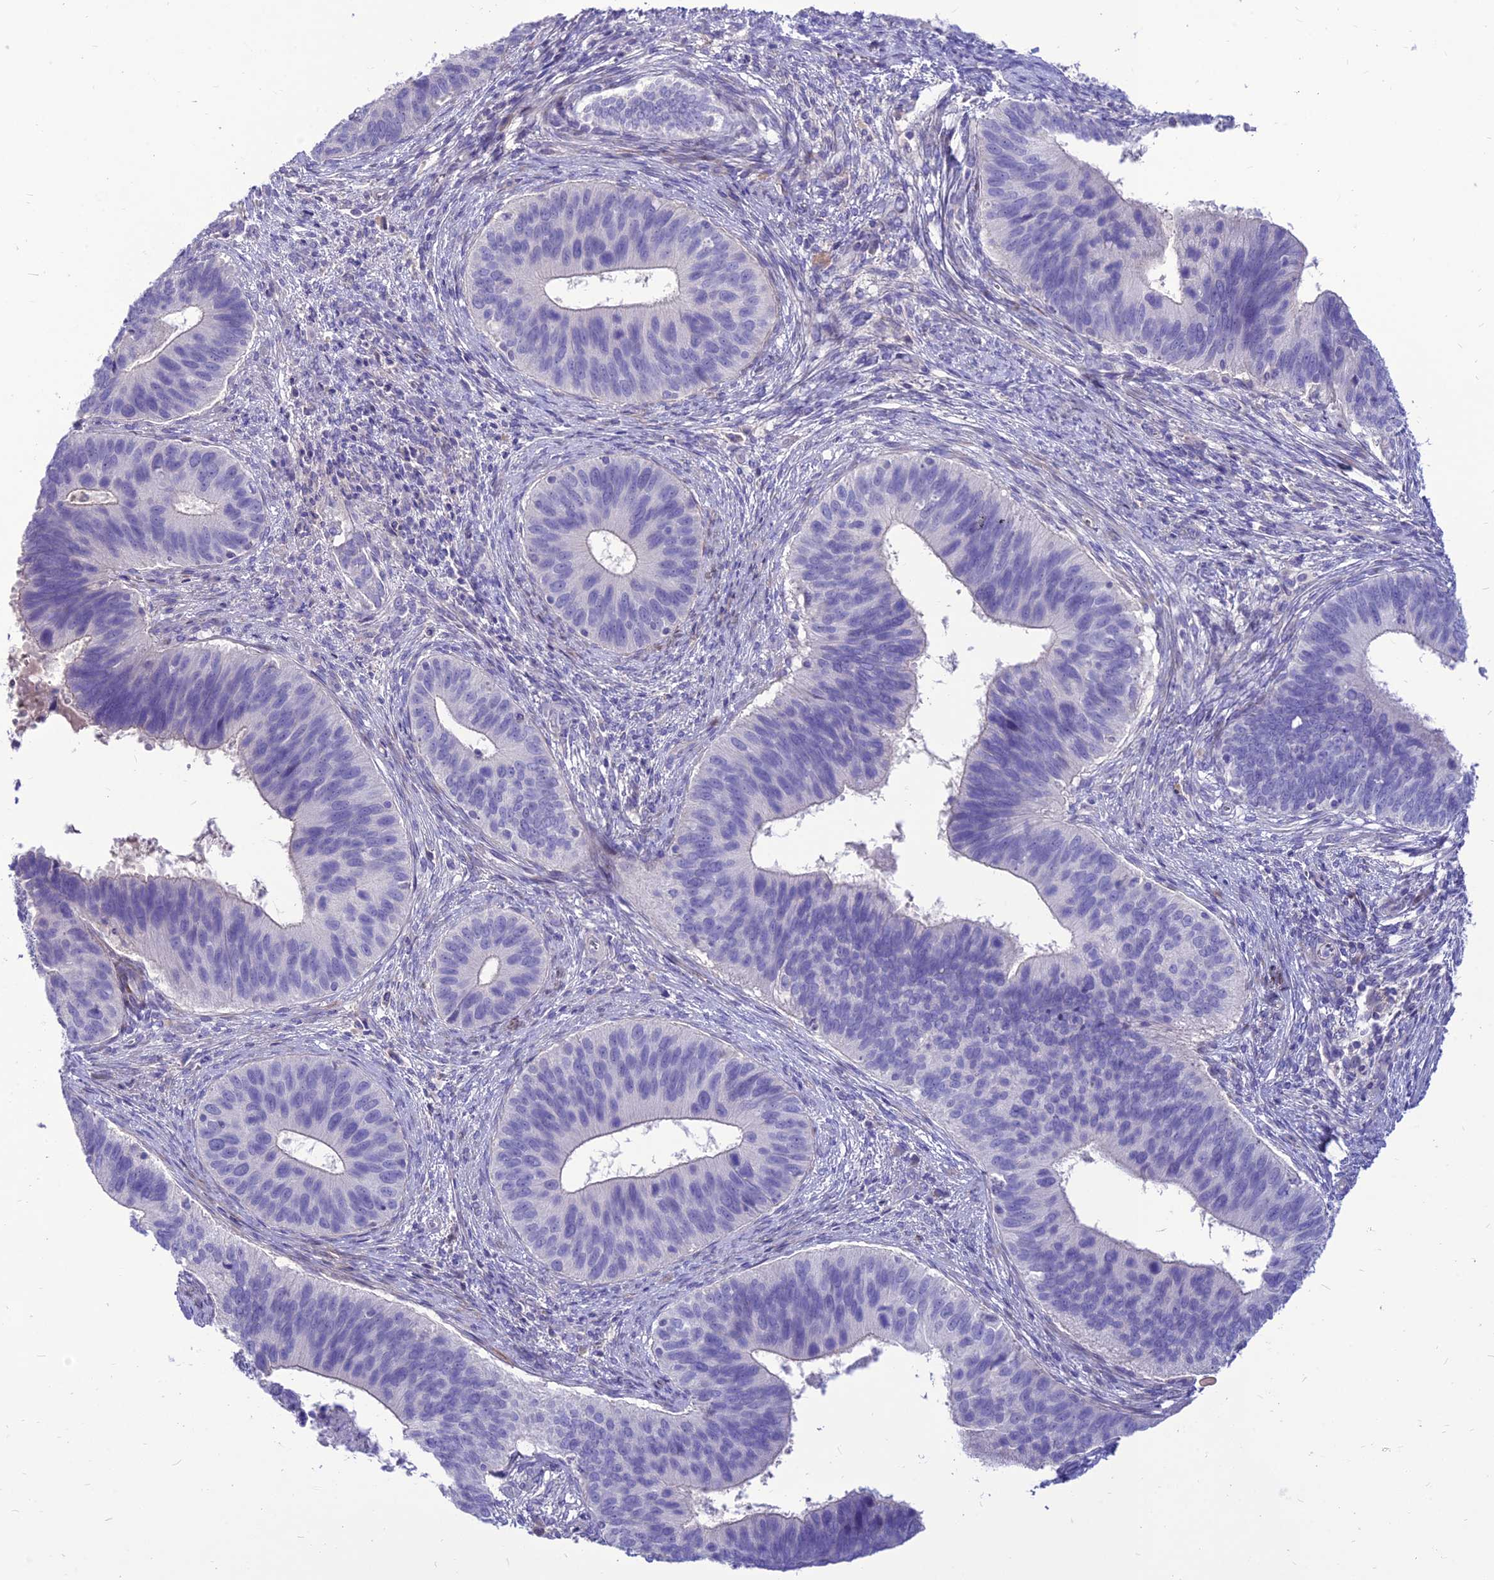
{"staining": {"intensity": "negative", "quantity": "none", "location": "none"}, "tissue": "cervical cancer", "cell_type": "Tumor cells", "image_type": "cancer", "snomed": [{"axis": "morphology", "description": "Adenocarcinoma, NOS"}, {"axis": "topography", "description": "Cervix"}], "caption": "Immunohistochemistry micrograph of neoplastic tissue: cervical adenocarcinoma stained with DAB reveals no significant protein positivity in tumor cells.", "gene": "TEKT3", "patient": {"sex": "female", "age": 42}}